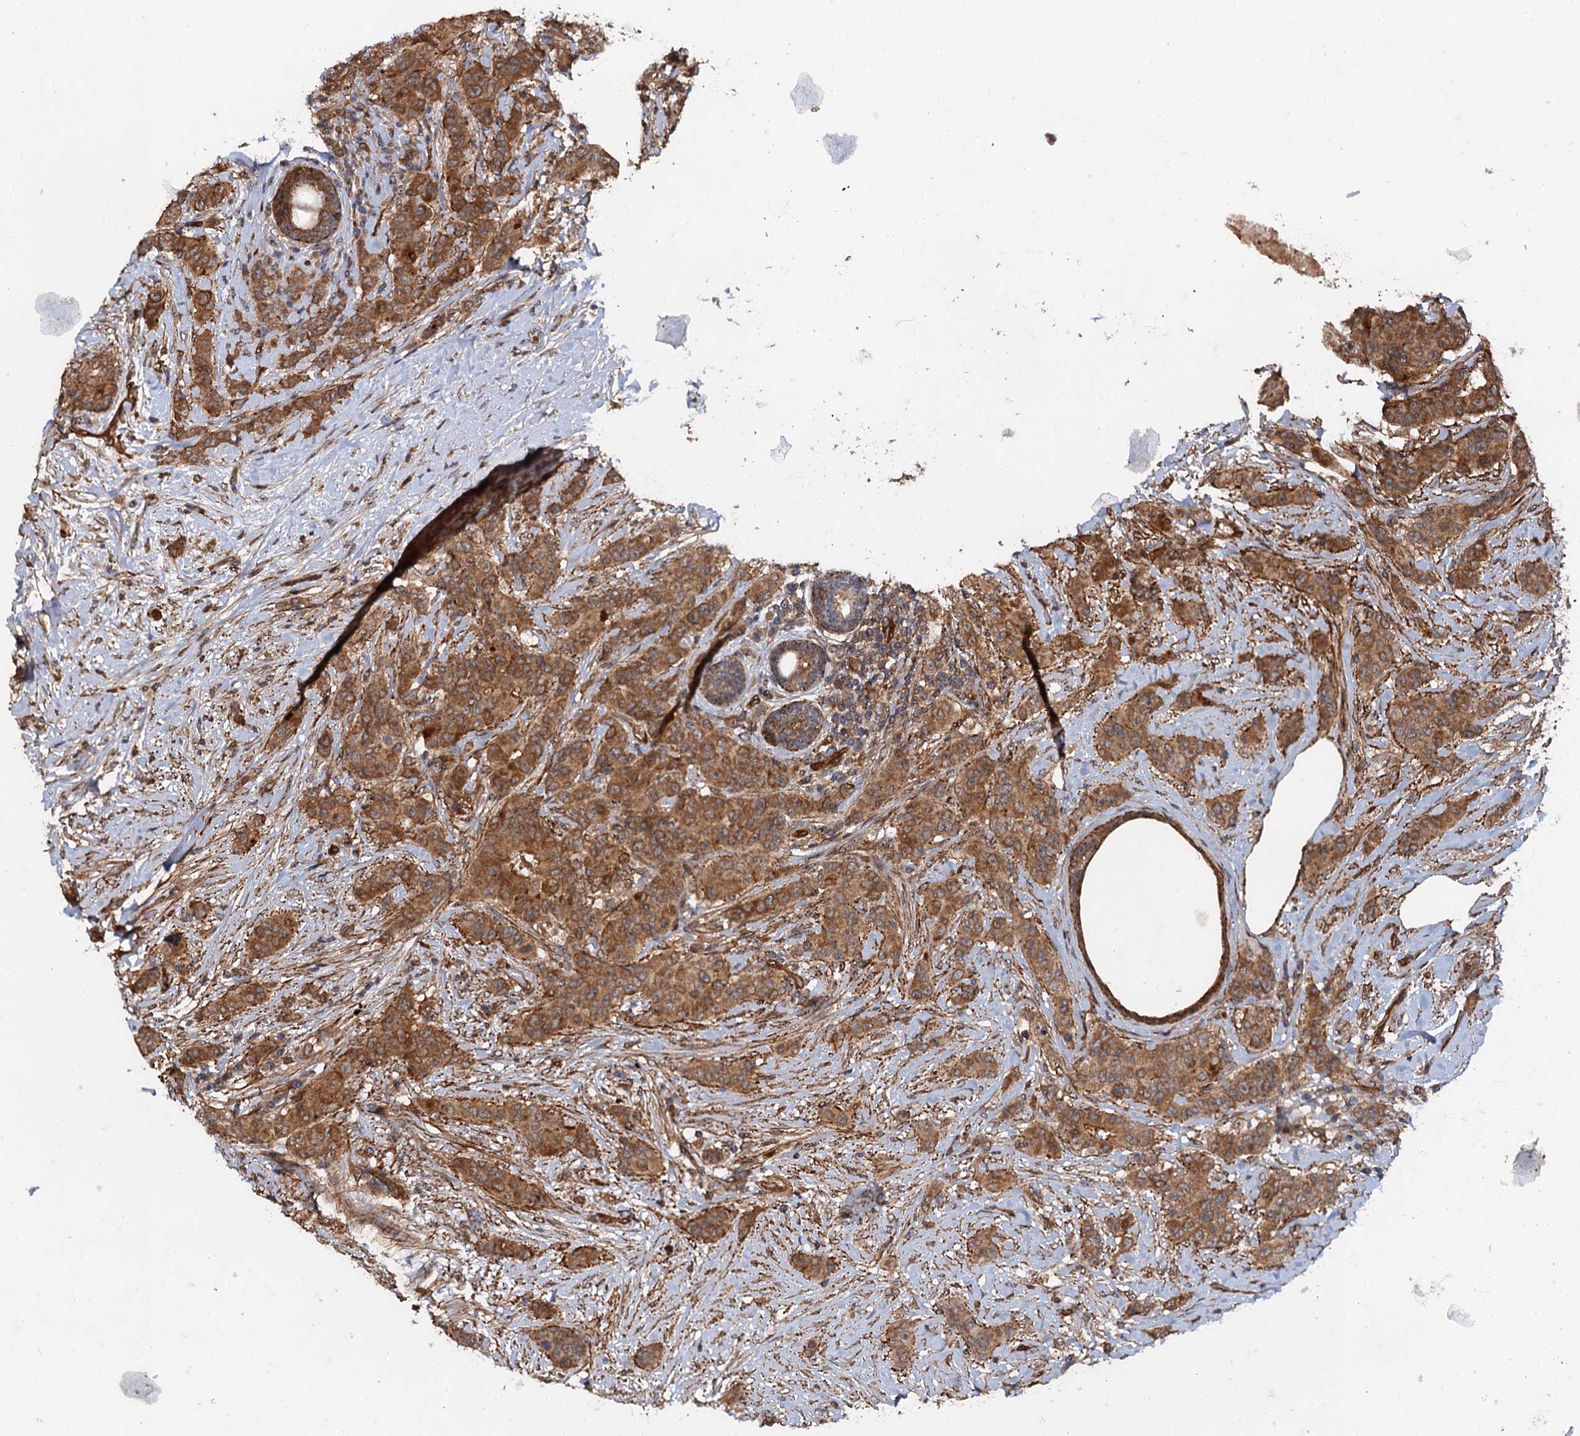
{"staining": {"intensity": "moderate", "quantity": ">75%", "location": "cytoplasmic/membranous"}, "tissue": "breast cancer", "cell_type": "Tumor cells", "image_type": "cancer", "snomed": [{"axis": "morphology", "description": "Duct carcinoma"}, {"axis": "topography", "description": "Breast"}], "caption": "This micrograph demonstrates immunohistochemistry (IHC) staining of intraductal carcinoma (breast), with medium moderate cytoplasmic/membranous positivity in approximately >75% of tumor cells.", "gene": "BORA", "patient": {"sex": "female", "age": 40}}